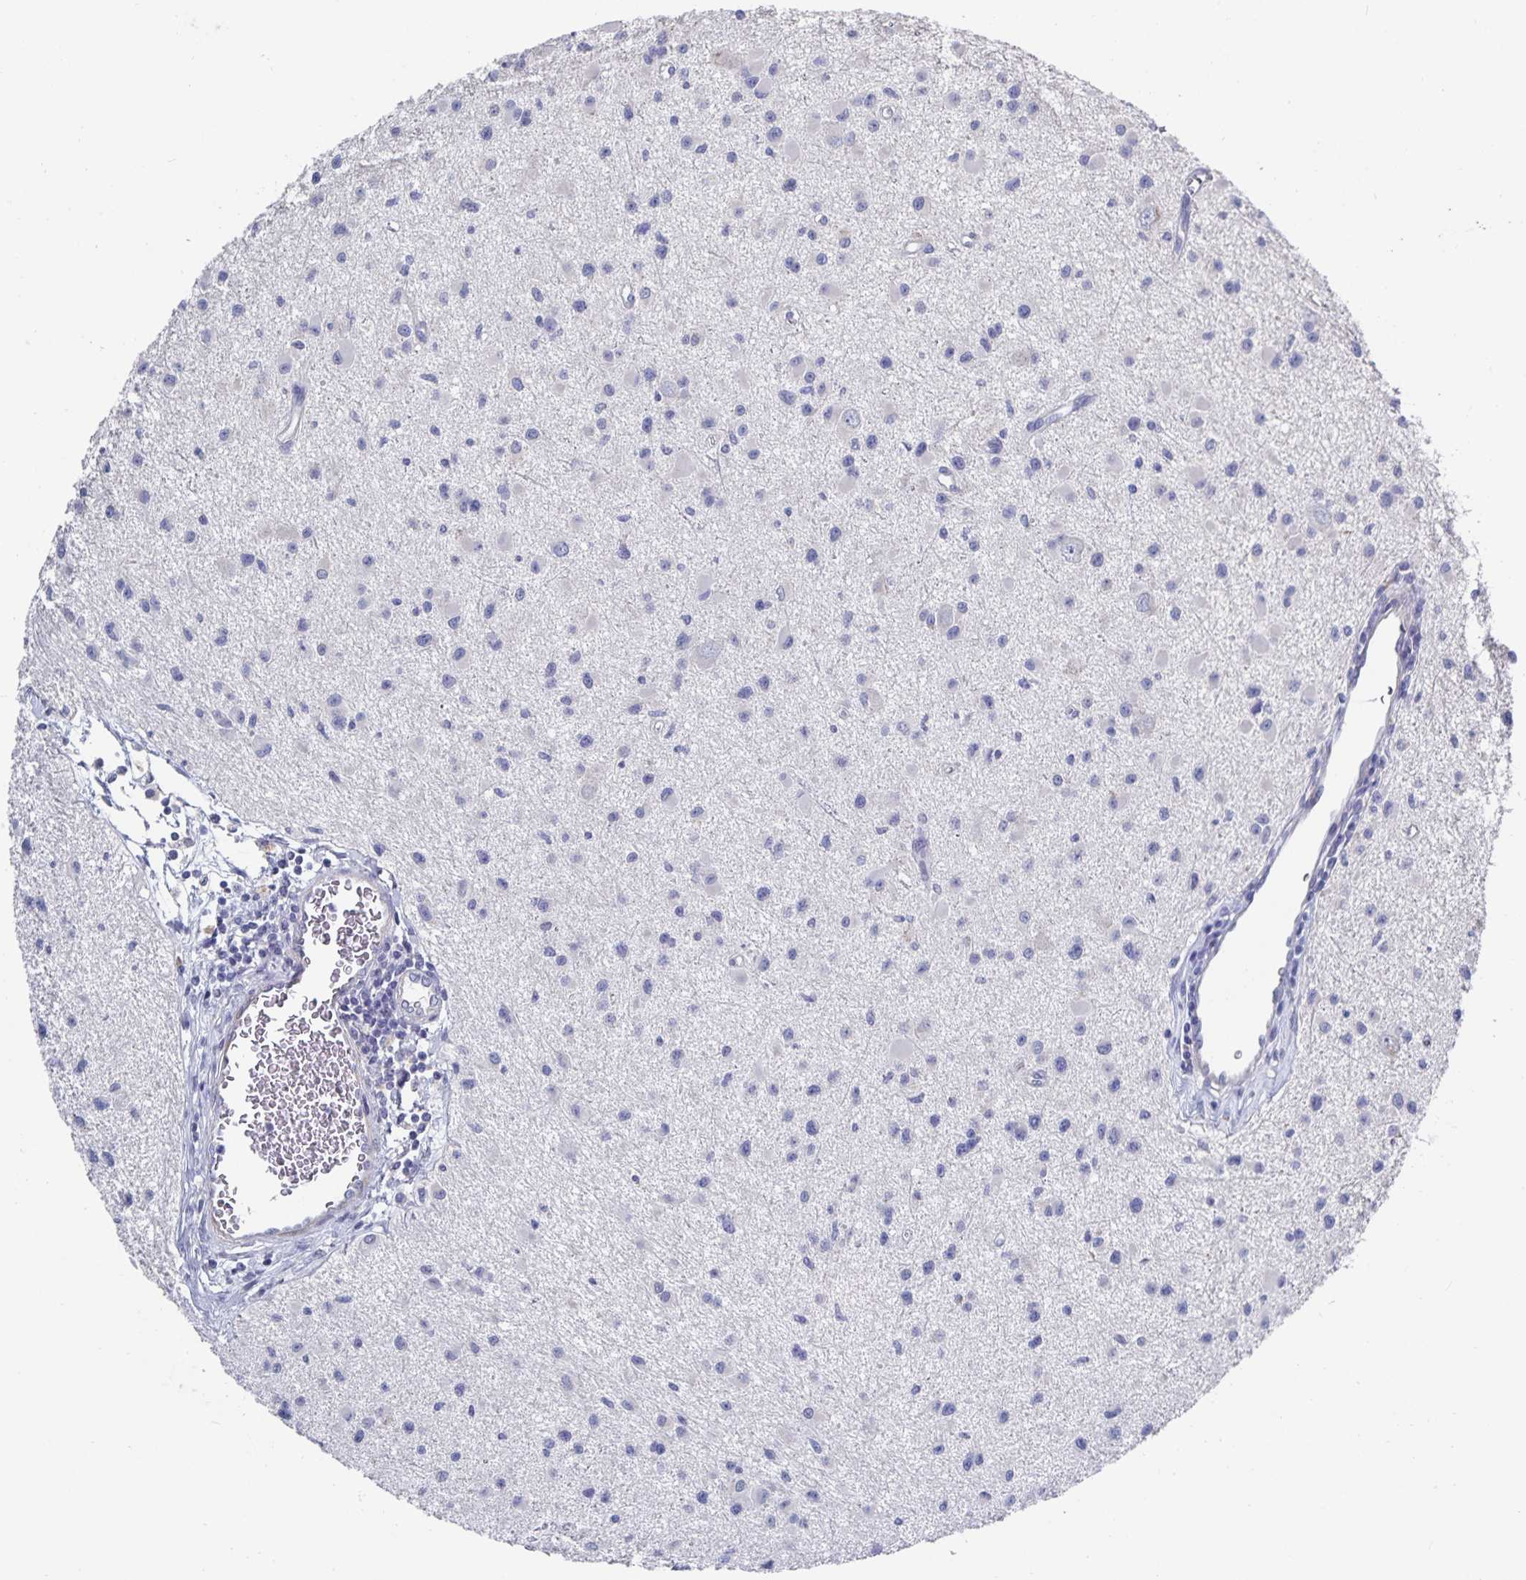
{"staining": {"intensity": "negative", "quantity": "none", "location": "none"}, "tissue": "glioma", "cell_type": "Tumor cells", "image_type": "cancer", "snomed": [{"axis": "morphology", "description": "Glioma, malignant, High grade"}, {"axis": "topography", "description": "Brain"}], "caption": "An immunohistochemistry (IHC) histopathology image of glioma is shown. There is no staining in tumor cells of glioma.", "gene": "ZIK1", "patient": {"sex": "male", "age": 54}}